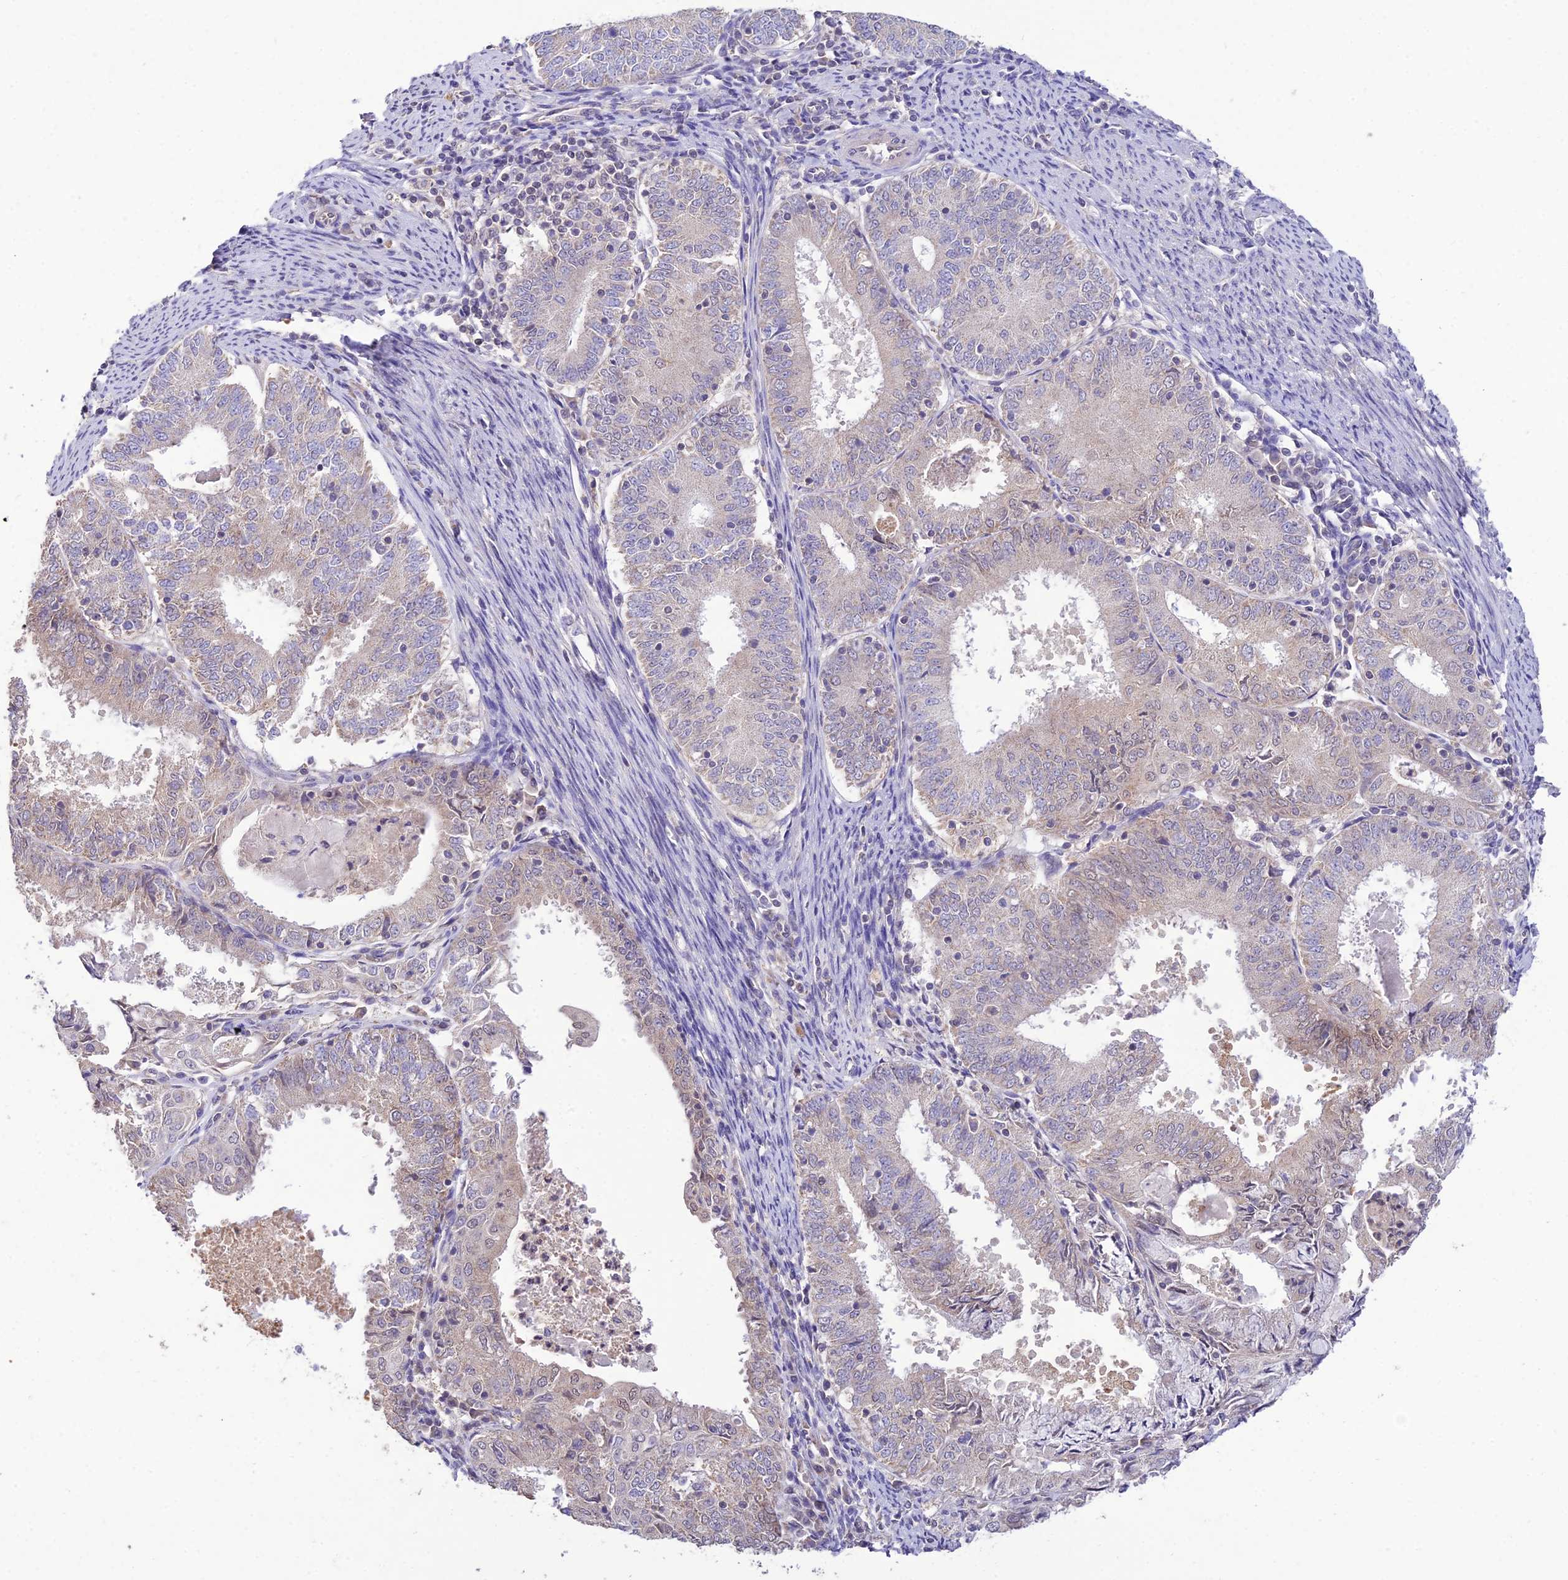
{"staining": {"intensity": "weak", "quantity": "<25%", "location": "nuclear"}, "tissue": "endometrial cancer", "cell_type": "Tumor cells", "image_type": "cancer", "snomed": [{"axis": "morphology", "description": "Adenocarcinoma, NOS"}, {"axis": "topography", "description": "Endometrium"}], "caption": "Immunohistochemical staining of endometrial cancer shows no significant positivity in tumor cells.", "gene": "PGK1", "patient": {"sex": "female", "age": 57}}